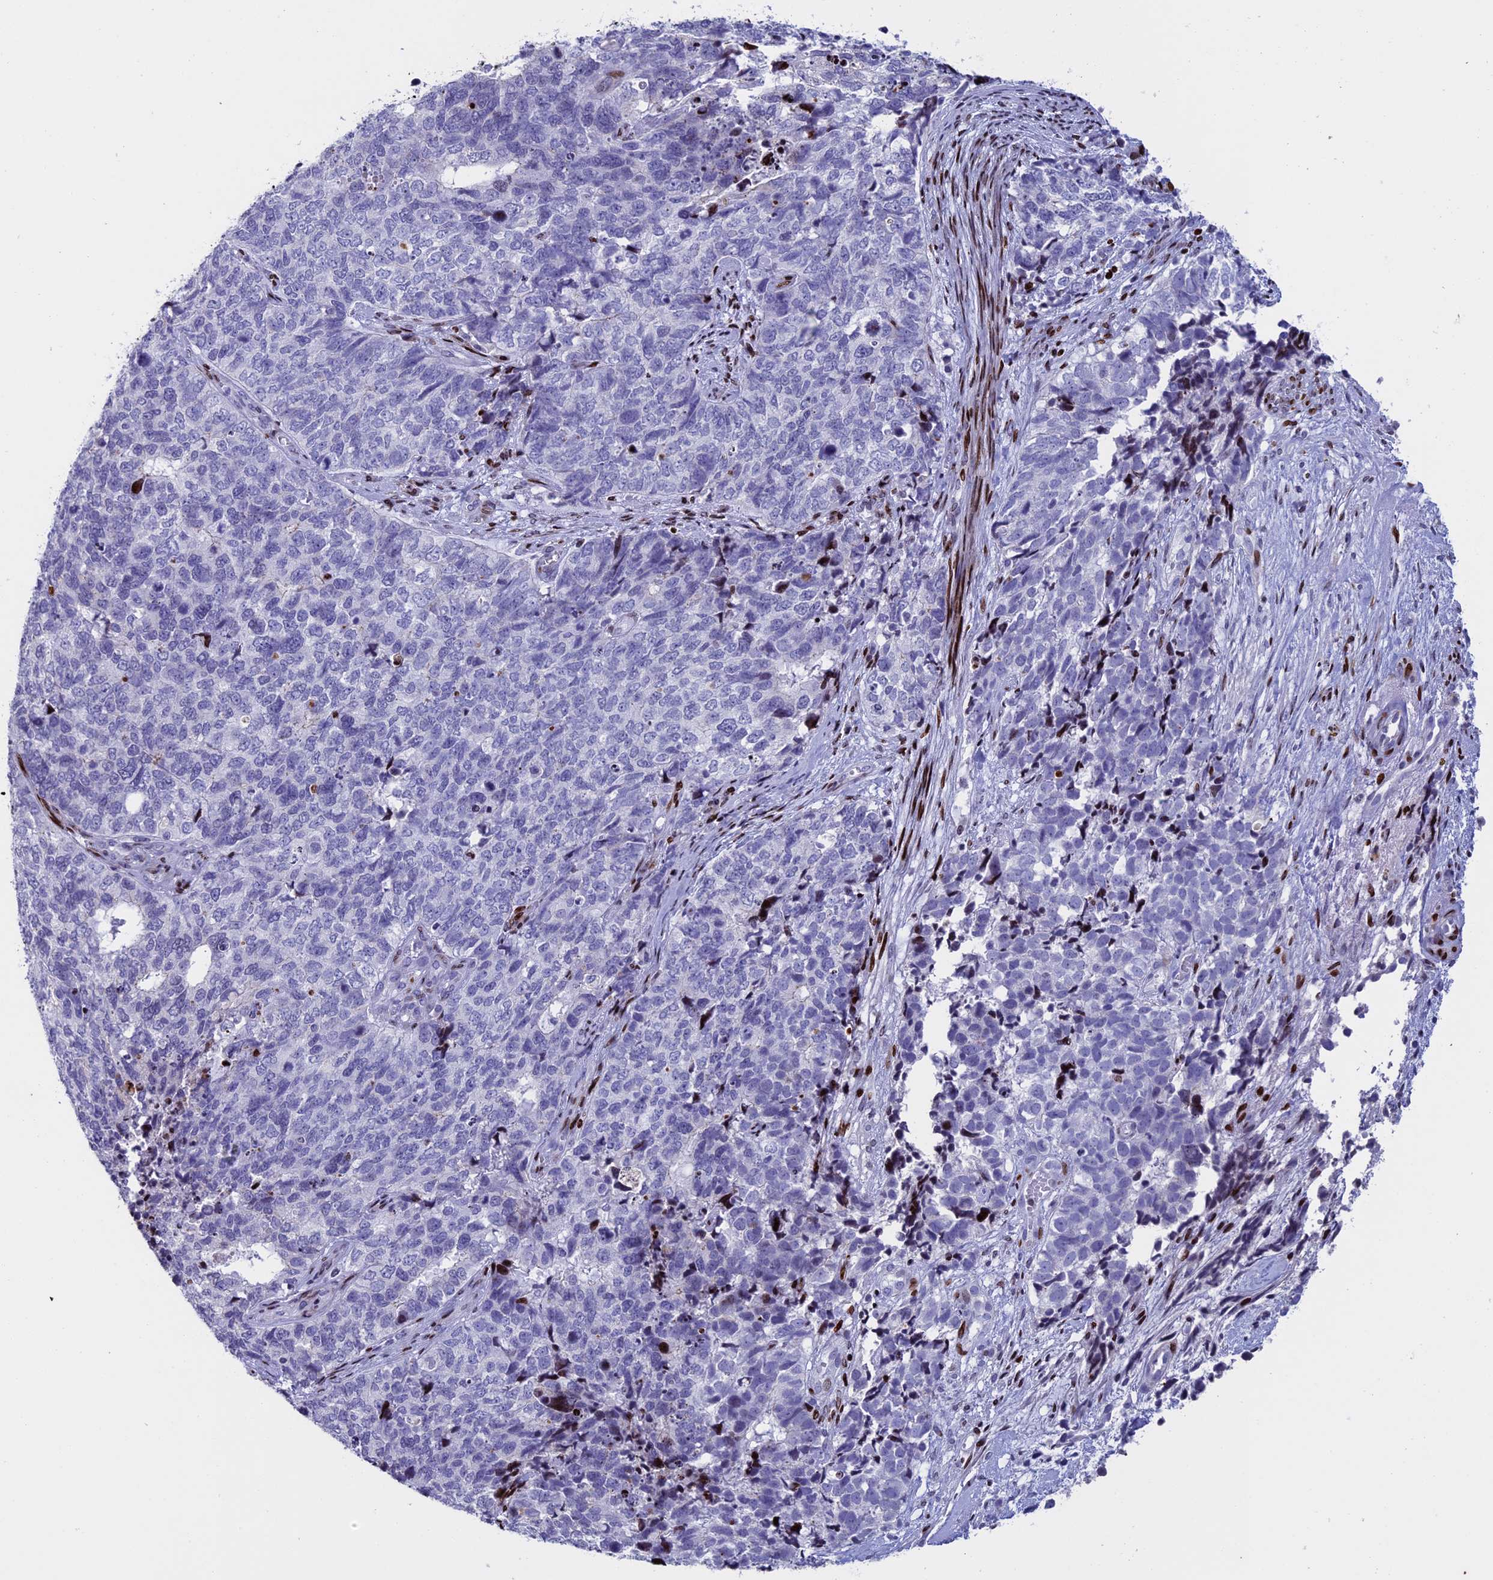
{"staining": {"intensity": "negative", "quantity": "none", "location": "none"}, "tissue": "cervical cancer", "cell_type": "Tumor cells", "image_type": "cancer", "snomed": [{"axis": "morphology", "description": "Squamous cell carcinoma, NOS"}, {"axis": "topography", "description": "Cervix"}], "caption": "Cervical cancer was stained to show a protein in brown. There is no significant expression in tumor cells.", "gene": "BTBD3", "patient": {"sex": "female", "age": 63}}